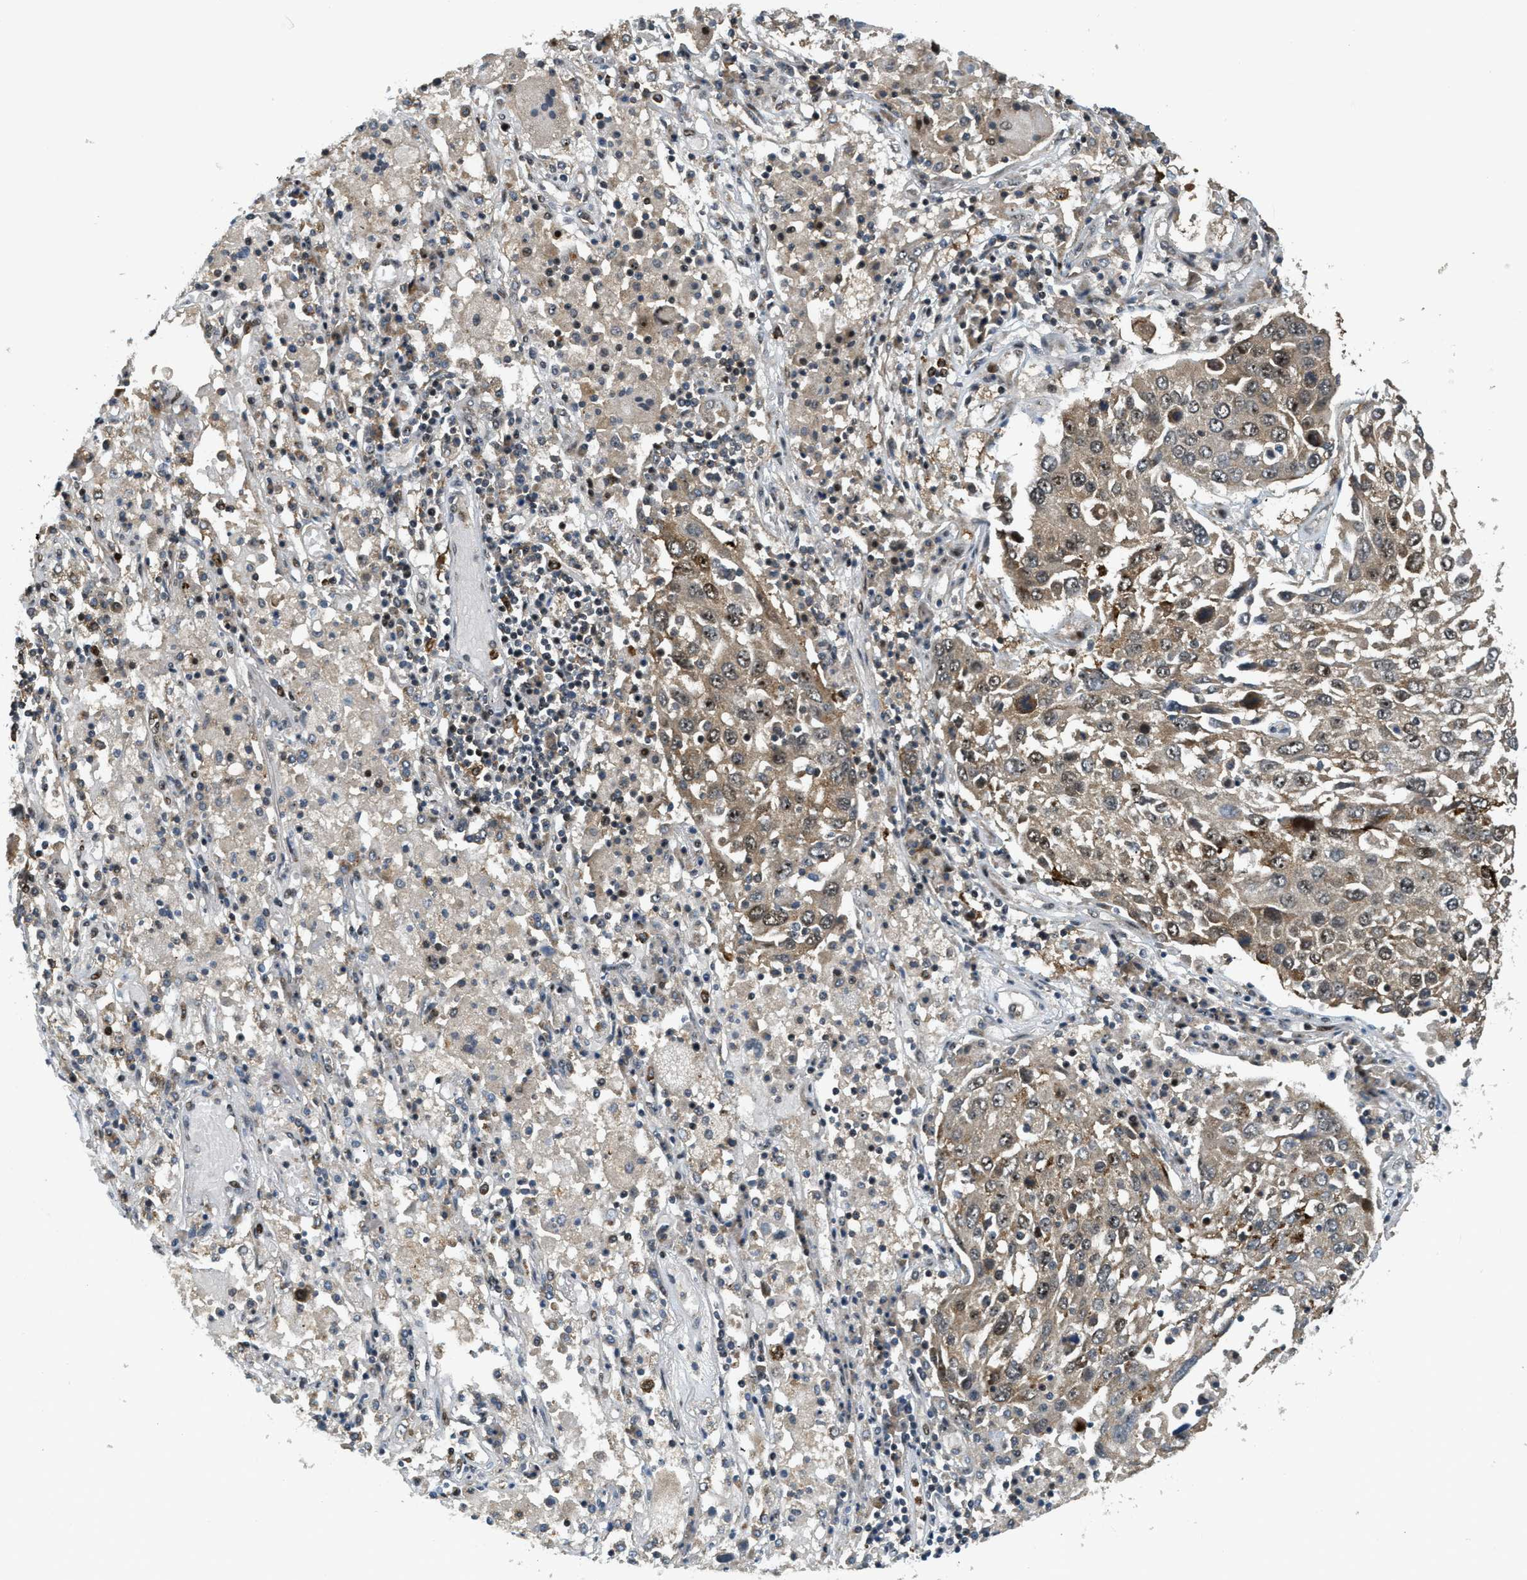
{"staining": {"intensity": "moderate", "quantity": "25%-75%", "location": "cytoplasmic/membranous,nuclear"}, "tissue": "lung cancer", "cell_type": "Tumor cells", "image_type": "cancer", "snomed": [{"axis": "morphology", "description": "Squamous cell carcinoma, NOS"}, {"axis": "topography", "description": "Lung"}], "caption": "Moderate cytoplasmic/membranous and nuclear protein expression is appreciated in approximately 25%-75% of tumor cells in lung cancer (squamous cell carcinoma).", "gene": "TRAPPC14", "patient": {"sex": "male", "age": 65}}